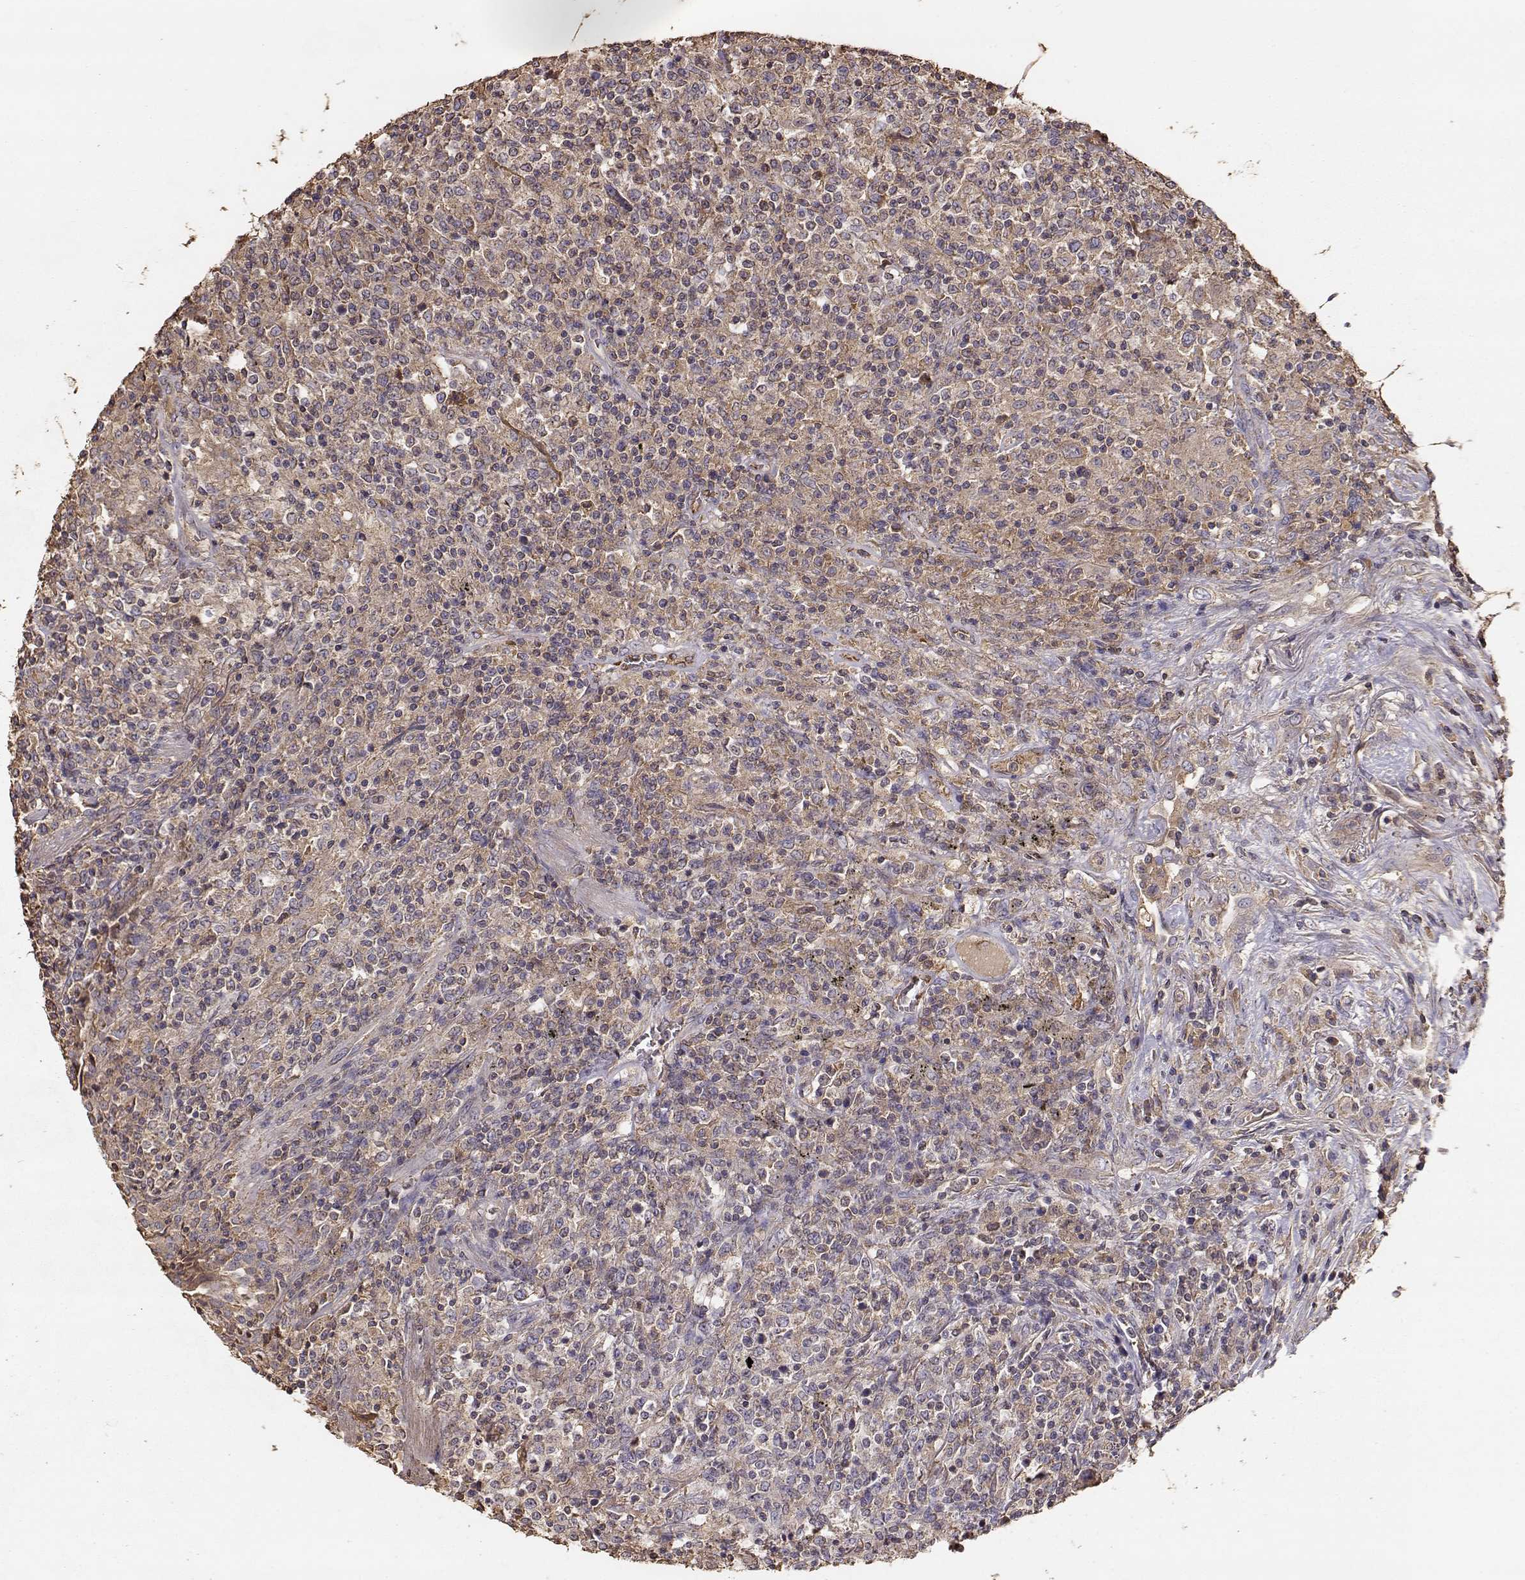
{"staining": {"intensity": "weak", "quantity": ">75%", "location": "cytoplasmic/membranous"}, "tissue": "lymphoma", "cell_type": "Tumor cells", "image_type": "cancer", "snomed": [{"axis": "morphology", "description": "Malignant lymphoma, non-Hodgkin's type, High grade"}, {"axis": "topography", "description": "Lung"}], "caption": "This is an image of IHC staining of high-grade malignant lymphoma, non-Hodgkin's type, which shows weak expression in the cytoplasmic/membranous of tumor cells.", "gene": "TARS3", "patient": {"sex": "male", "age": 79}}